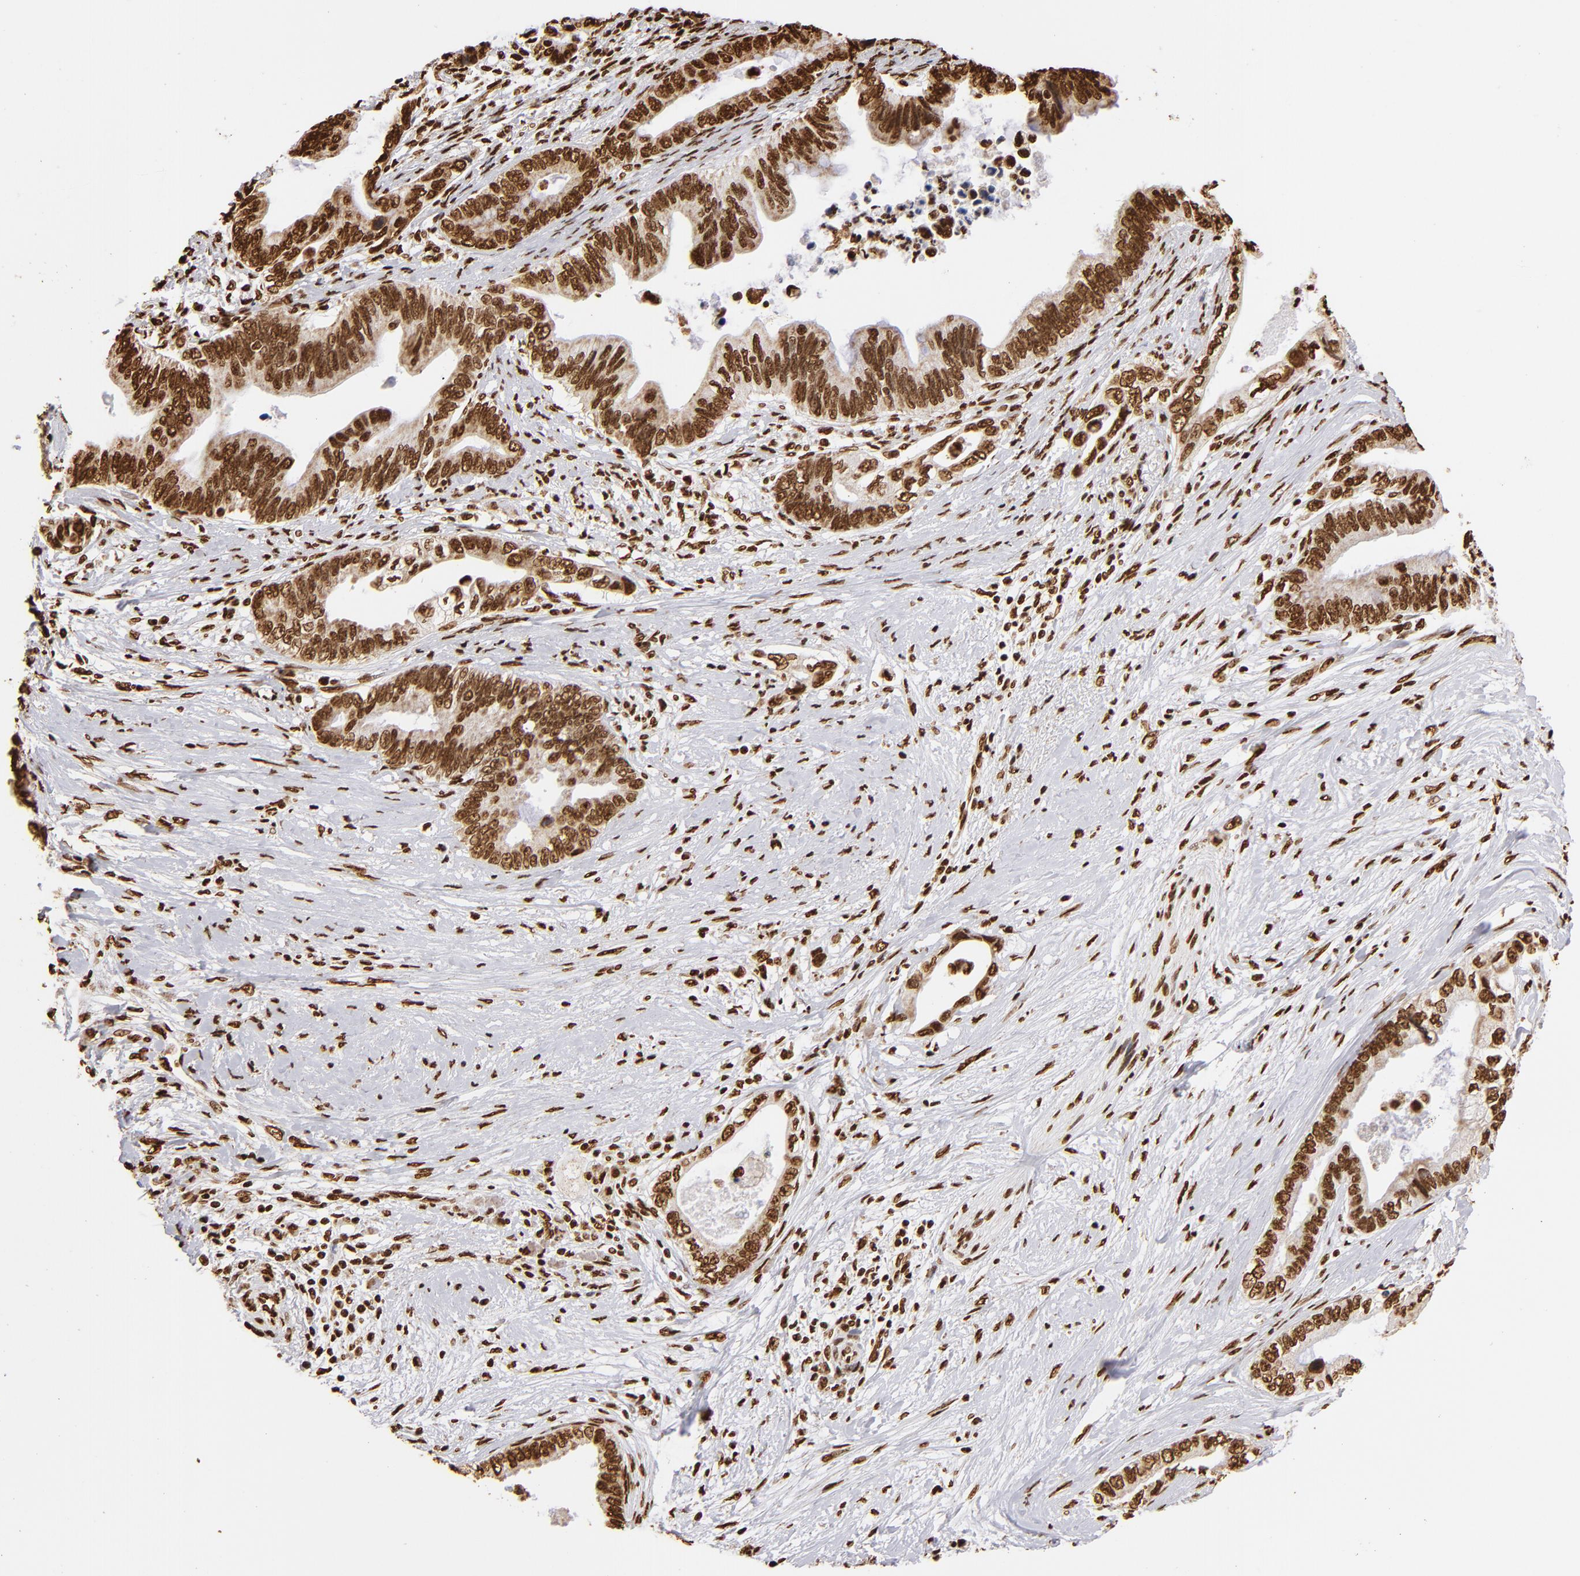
{"staining": {"intensity": "strong", "quantity": ">75%", "location": "nuclear"}, "tissue": "pancreatic cancer", "cell_type": "Tumor cells", "image_type": "cancer", "snomed": [{"axis": "morphology", "description": "Adenocarcinoma, NOS"}, {"axis": "topography", "description": "Pancreas"}], "caption": "Pancreatic adenocarcinoma stained with DAB immunohistochemistry displays high levels of strong nuclear positivity in about >75% of tumor cells.", "gene": "ILF3", "patient": {"sex": "female", "age": 66}}